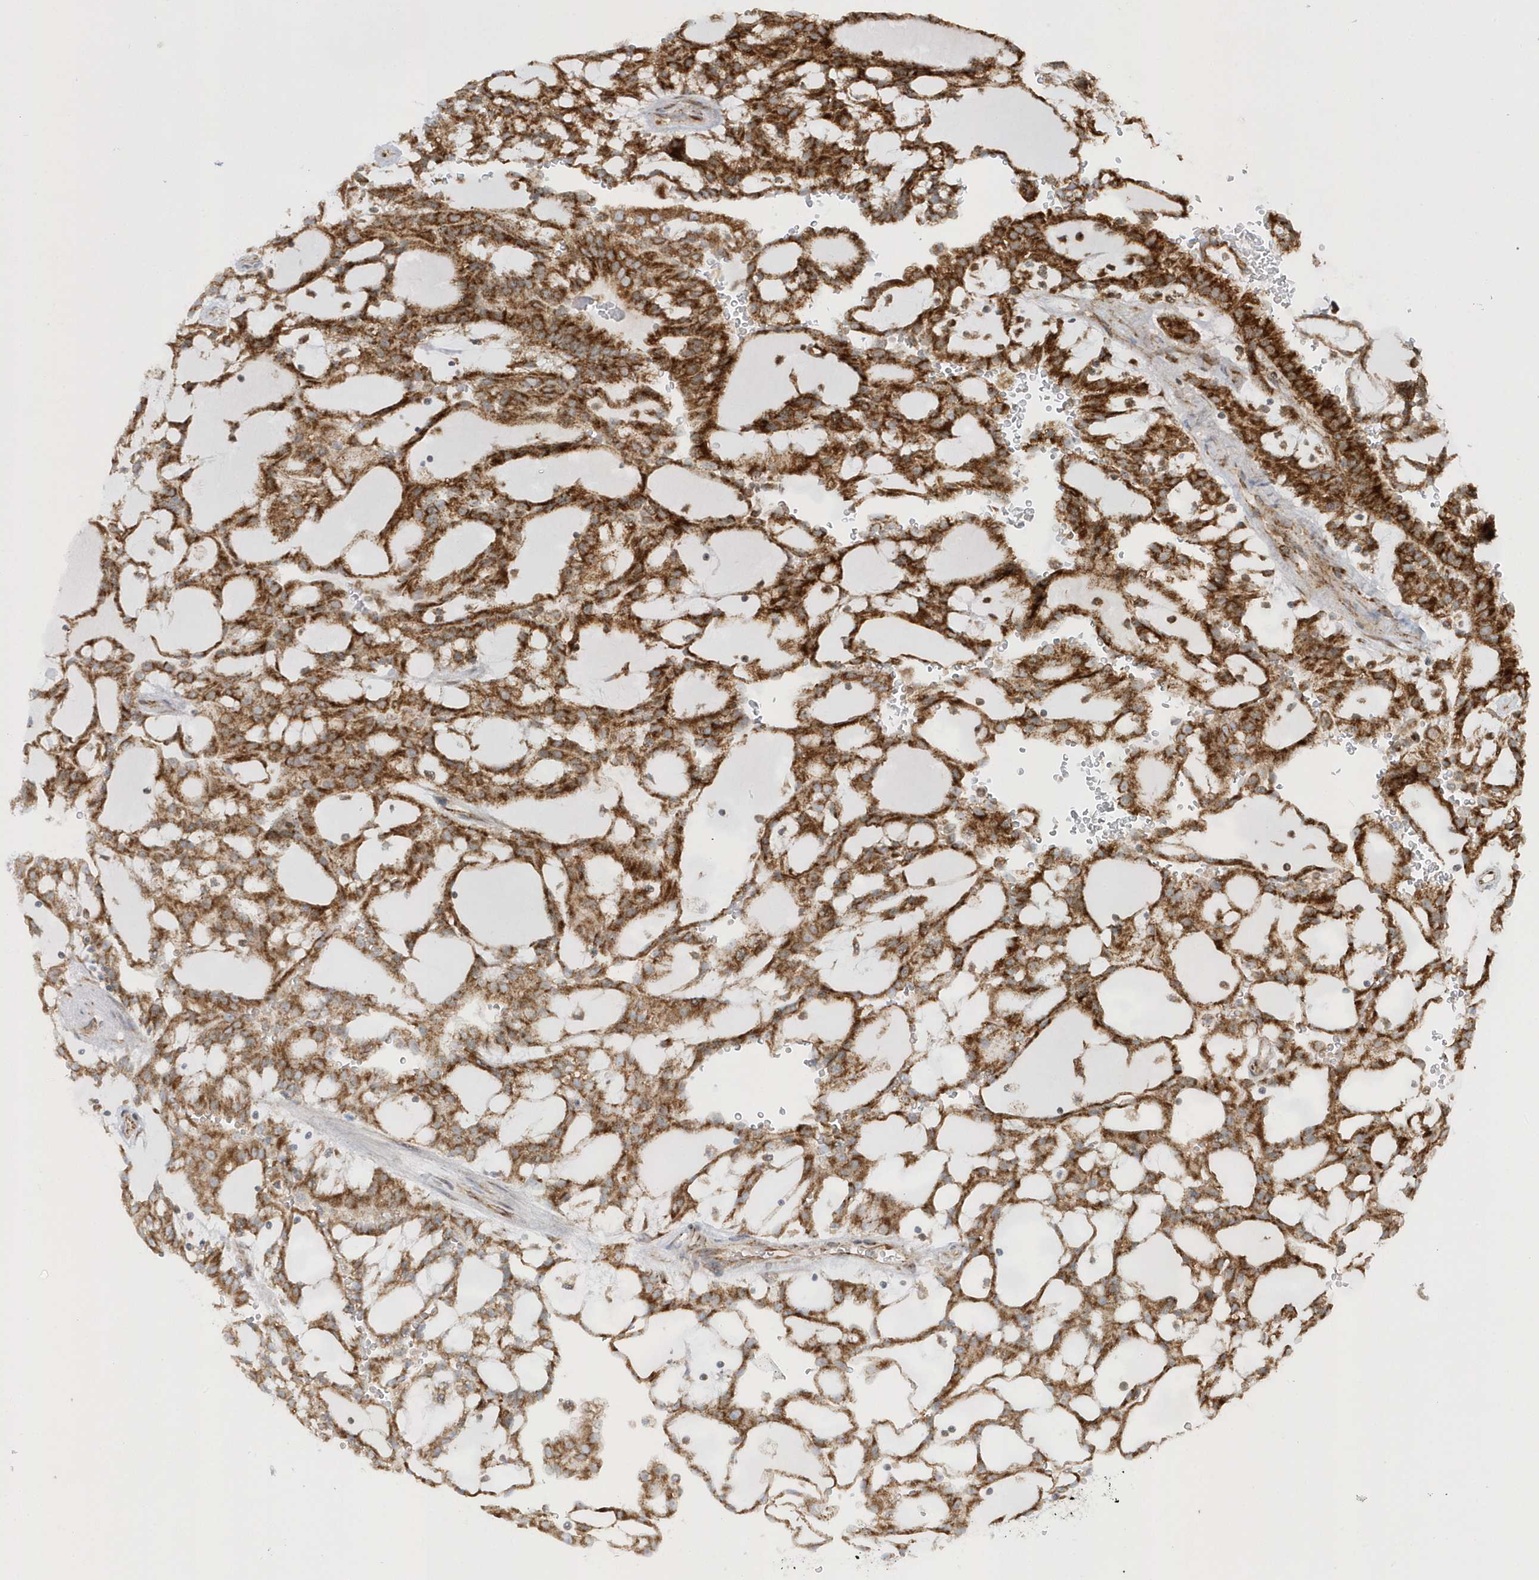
{"staining": {"intensity": "strong", "quantity": ">75%", "location": "cytoplasmic/membranous"}, "tissue": "renal cancer", "cell_type": "Tumor cells", "image_type": "cancer", "snomed": [{"axis": "morphology", "description": "Adenocarcinoma, NOS"}, {"axis": "topography", "description": "Kidney"}], "caption": "Tumor cells reveal high levels of strong cytoplasmic/membranous staining in approximately >75% of cells in human renal adenocarcinoma.", "gene": "SH3BP2", "patient": {"sex": "male", "age": 63}}